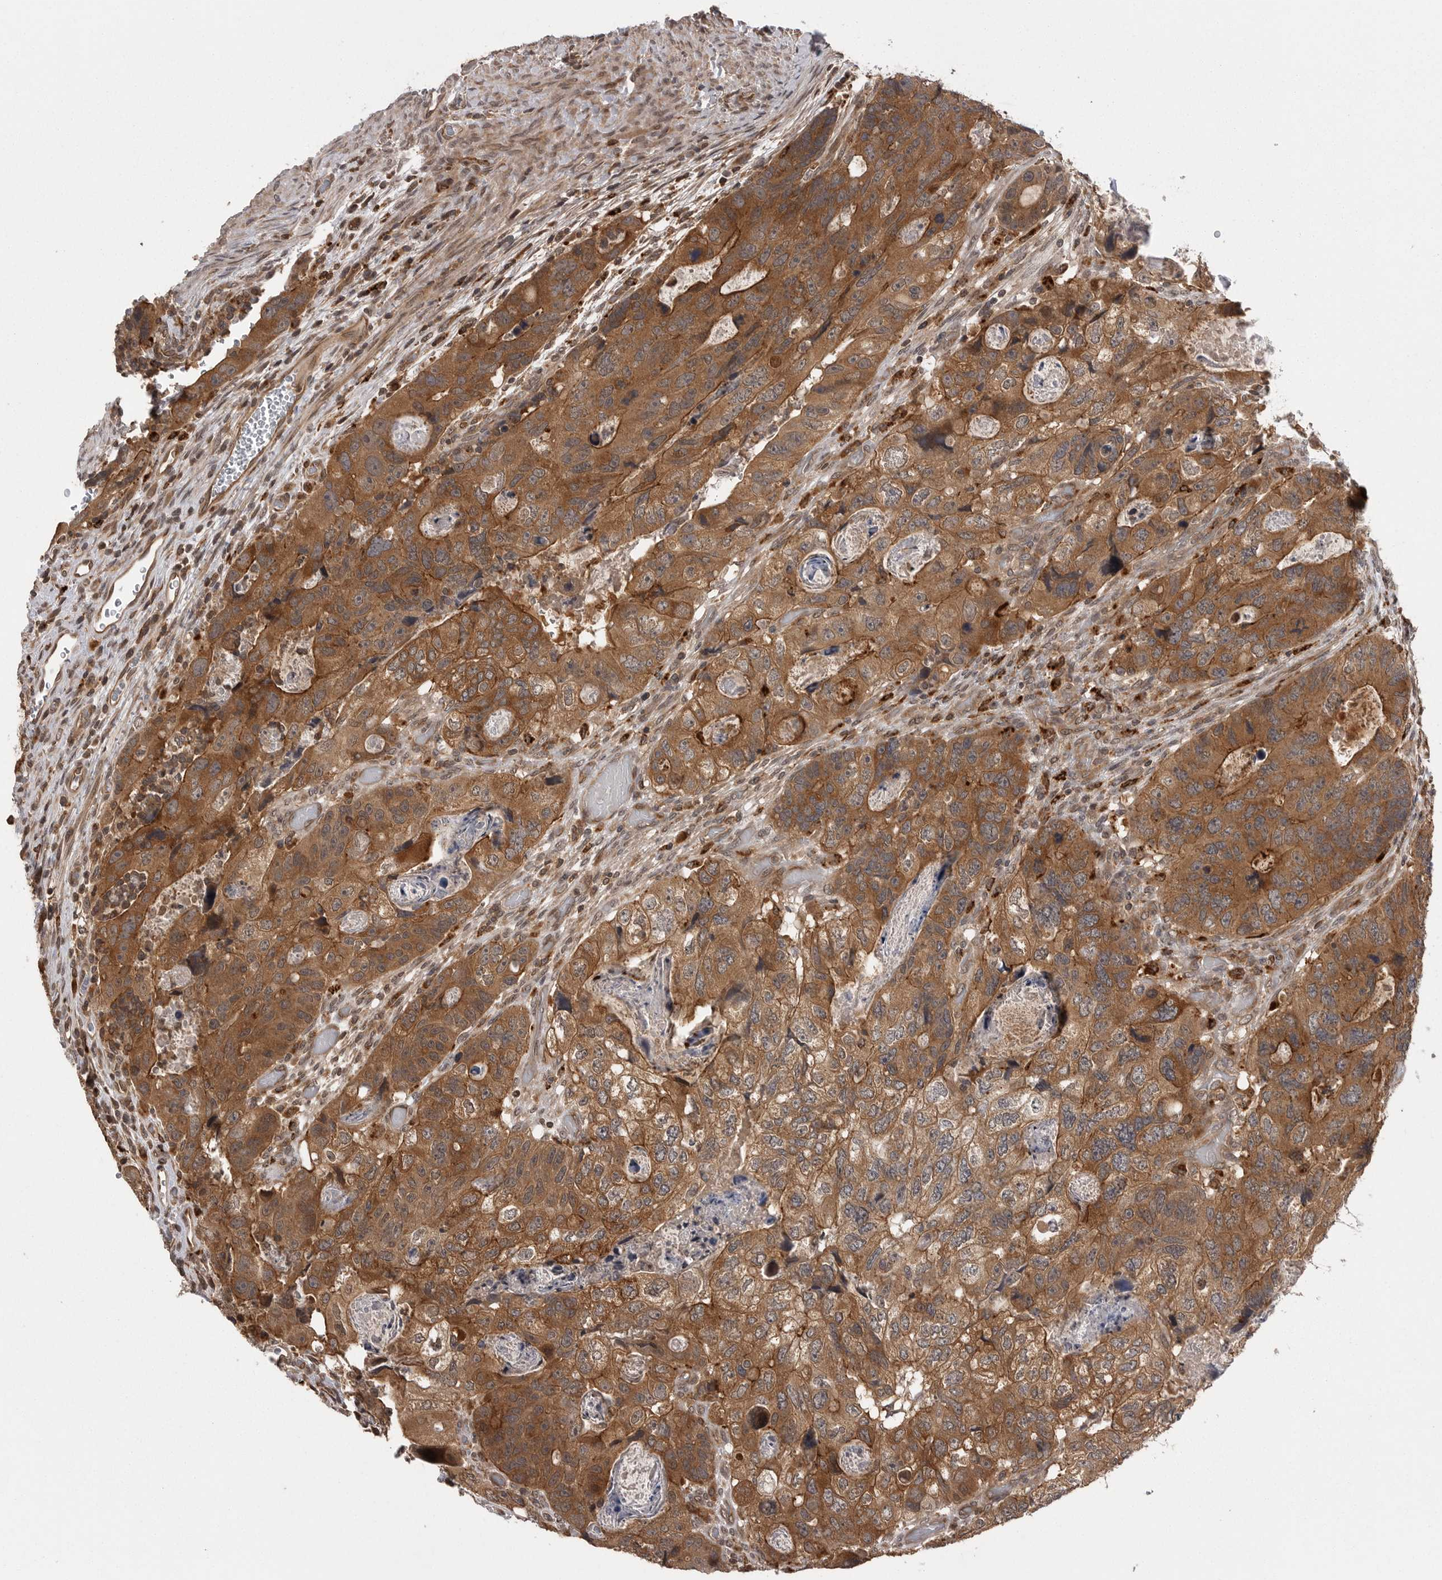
{"staining": {"intensity": "moderate", "quantity": ">75%", "location": "cytoplasmic/membranous"}, "tissue": "colorectal cancer", "cell_type": "Tumor cells", "image_type": "cancer", "snomed": [{"axis": "morphology", "description": "Adenocarcinoma, NOS"}, {"axis": "topography", "description": "Rectum"}], "caption": "Protein positivity by IHC demonstrates moderate cytoplasmic/membranous staining in about >75% of tumor cells in colorectal adenocarcinoma.", "gene": "AOAH", "patient": {"sex": "male", "age": 59}}